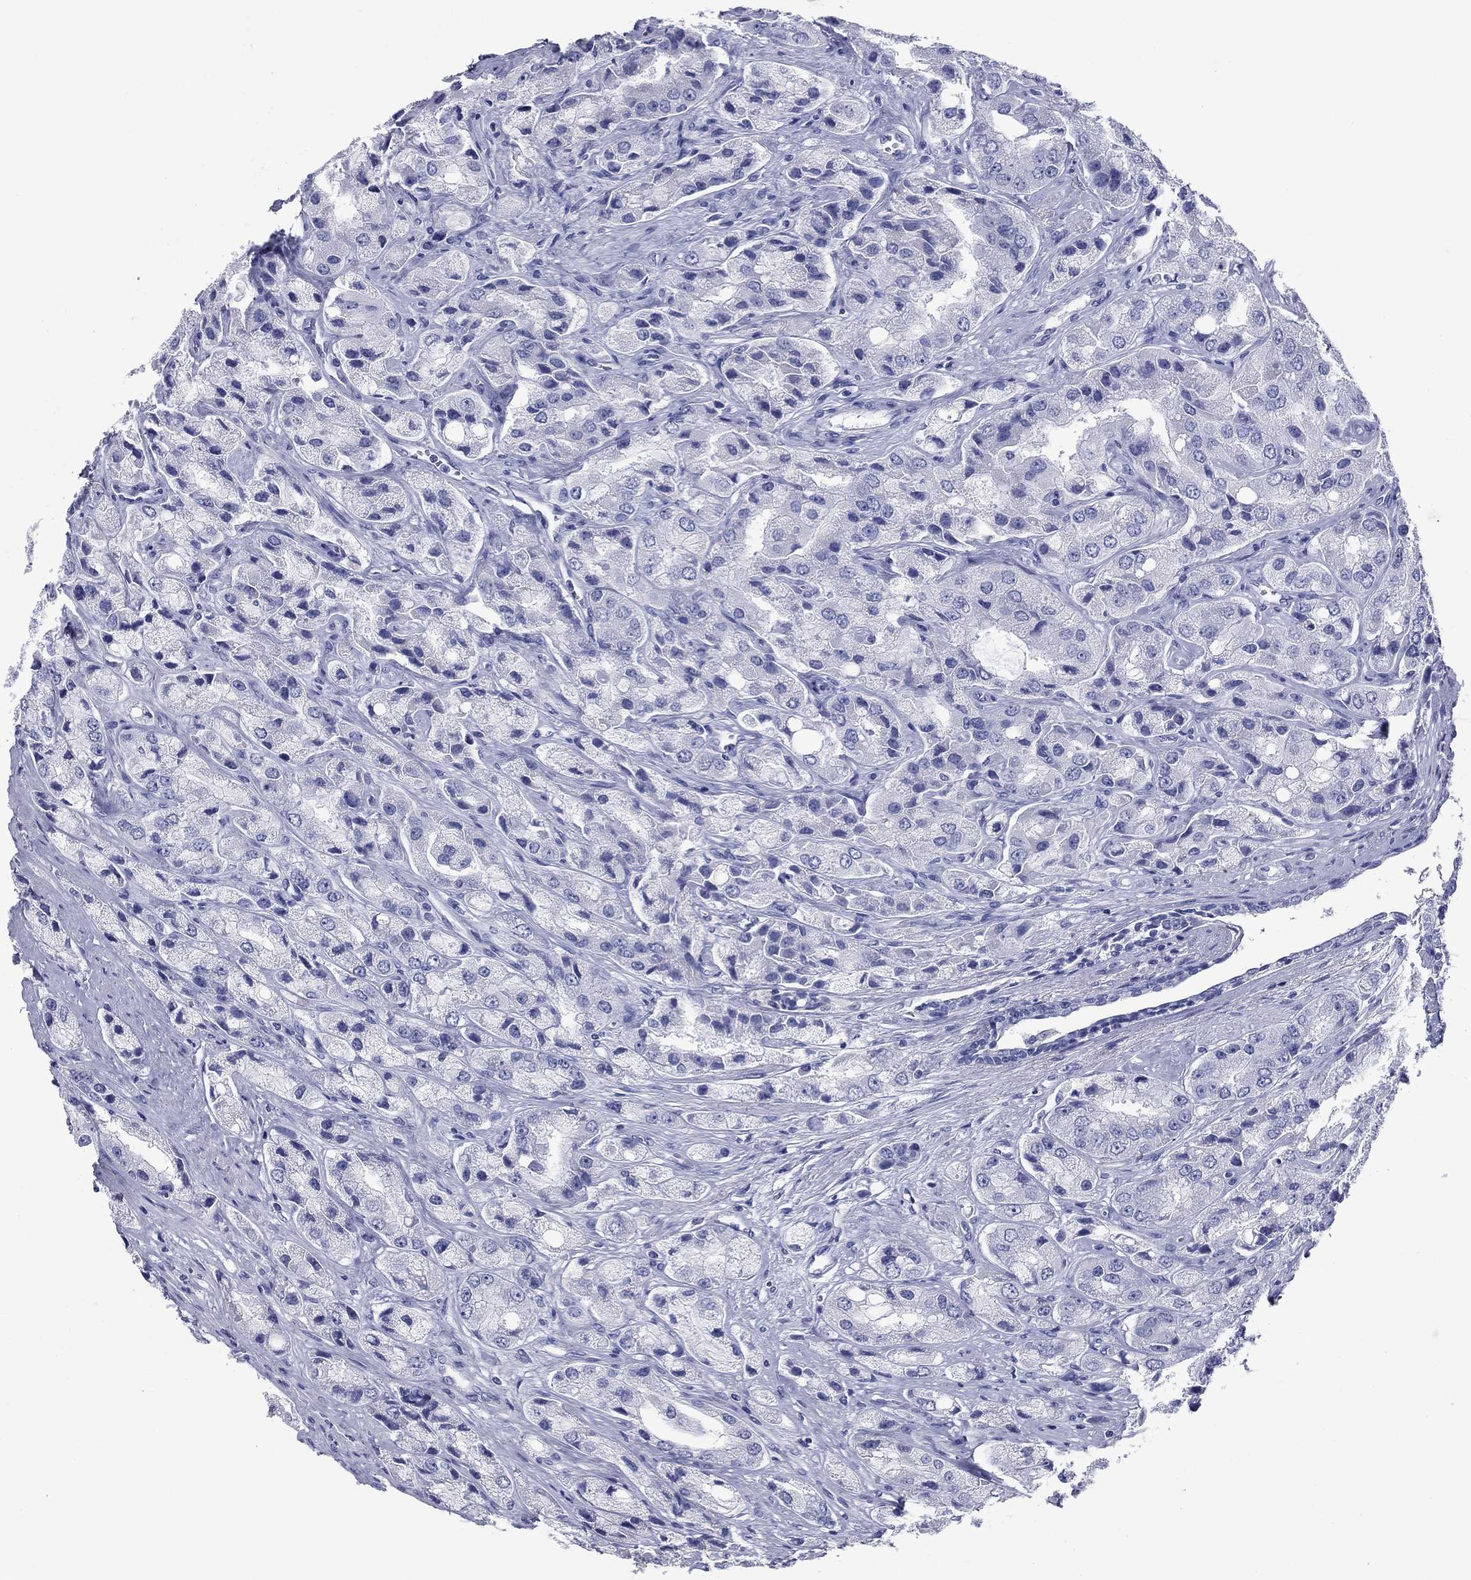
{"staining": {"intensity": "negative", "quantity": "none", "location": "none"}, "tissue": "prostate cancer", "cell_type": "Tumor cells", "image_type": "cancer", "snomed": [{"axis": "morphology", "description": "Adenocarcinoma, Low grade"}, {"axis": "topography", "description": "Prostate"}], "caption": "A high-resolution histopathology image shows immunohistochemistry (IHC) staining of low-grade adenocarcinoma (prostate), which exhibits no significant expression in tumor cells.", "gene": "NPPA", "patient": {"sex": "male", "age": 69}}